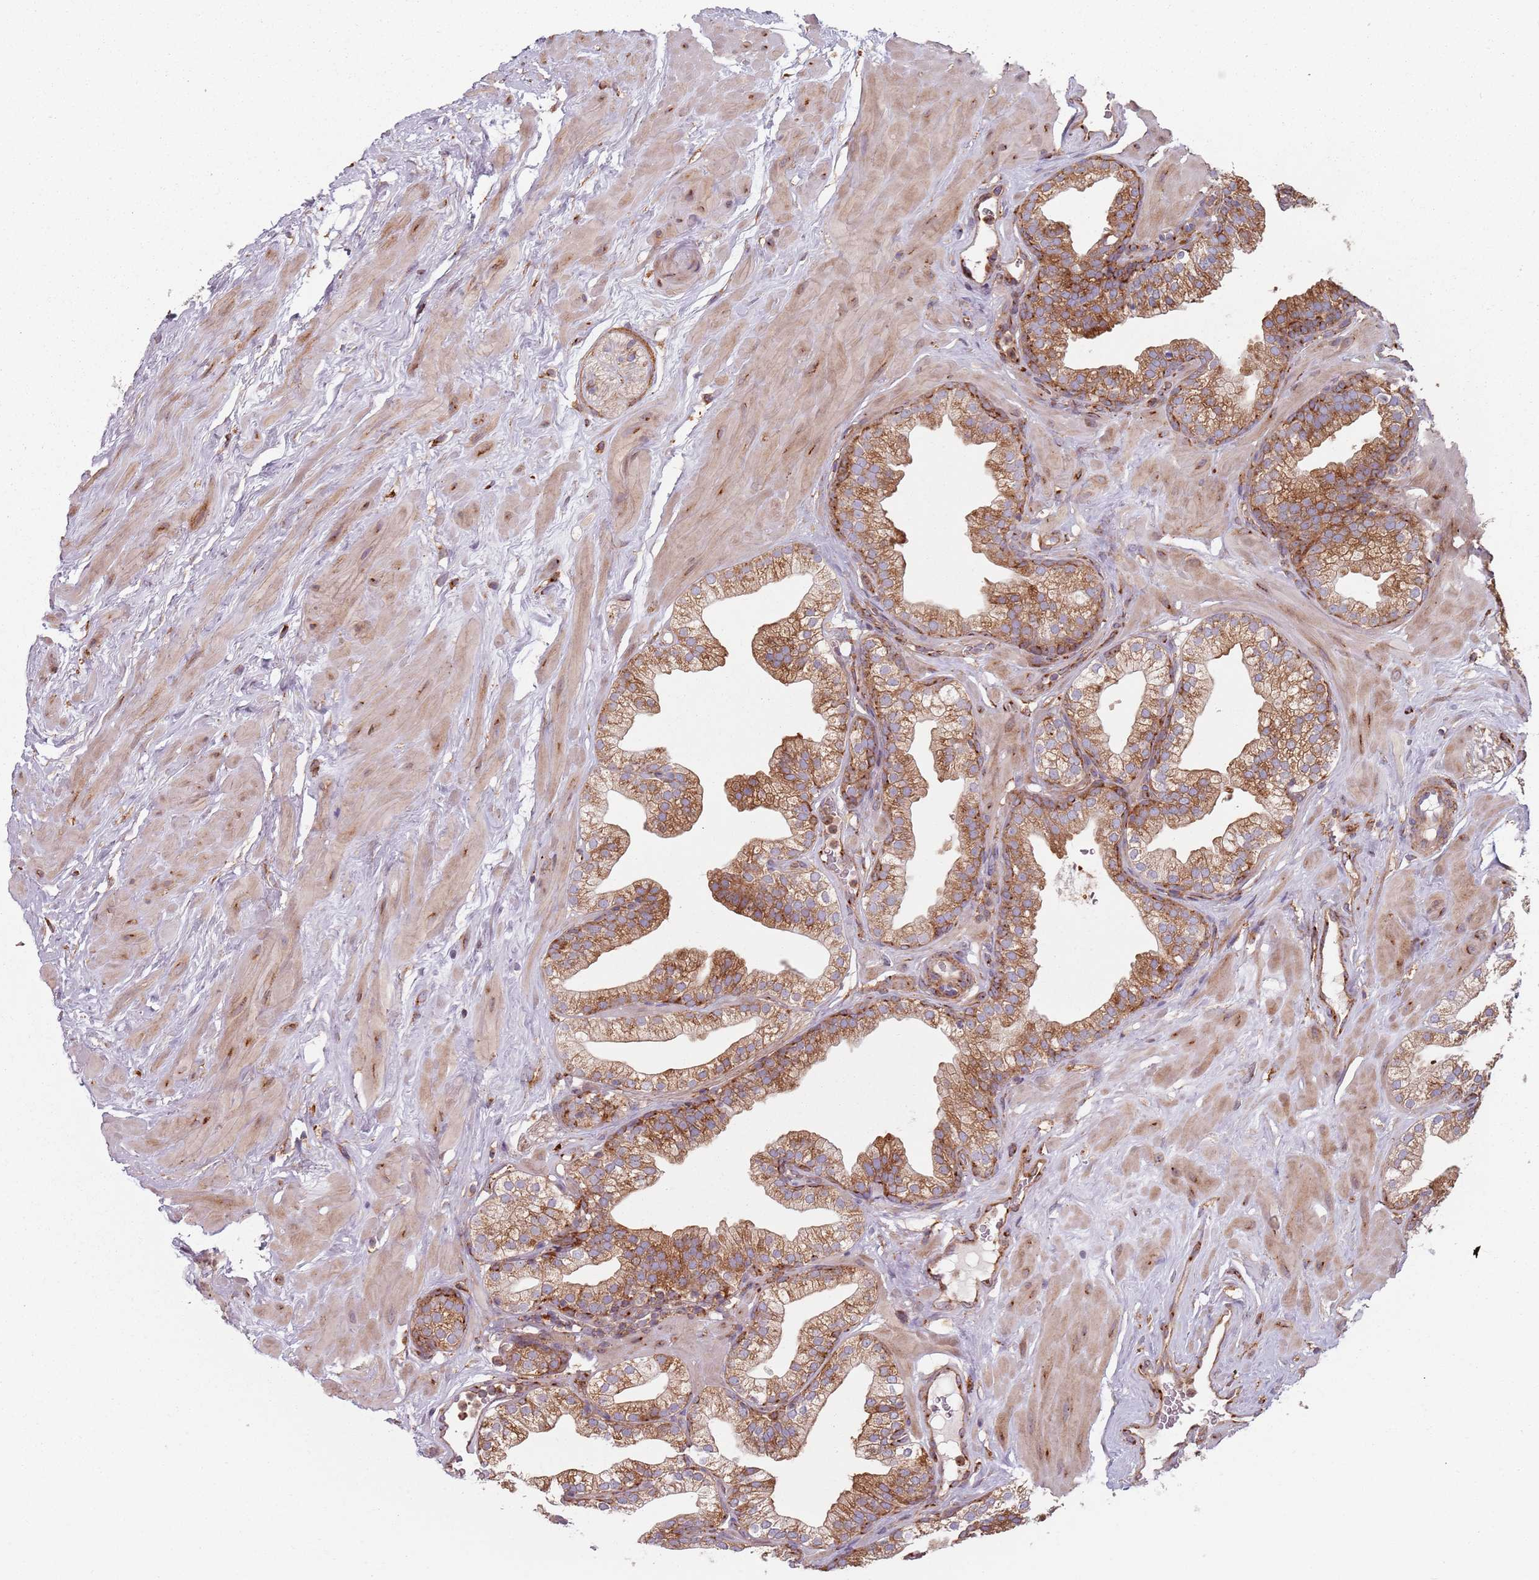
{"staining": {"intensity": "moderate", "quantity": "25%-75%", "location": "cytoplasmic/membranous"}, "tissue": "prostate", "cell_type": "Glandular cells", "image_type": "normal", "snomed": [{"axis": "morphology", "description": "Normal tissue, NOS"}, {"axis": "morphology", "description": "Urothelial carcinoma, Low grade"}, {"axis": "topography", "description": "Urinary bladder"}, {"axis": "topography", "description": "Prostate"}], "caption": "This micrograph shows immunohistochemistry (IHC) staining of normal prostate, with medium moderate cytoplasmic/membranous expression in approximately 25%-75% of glandular cells.", "gene": "TPD52L2", "patient": {"sex": "male", "age": 60}}